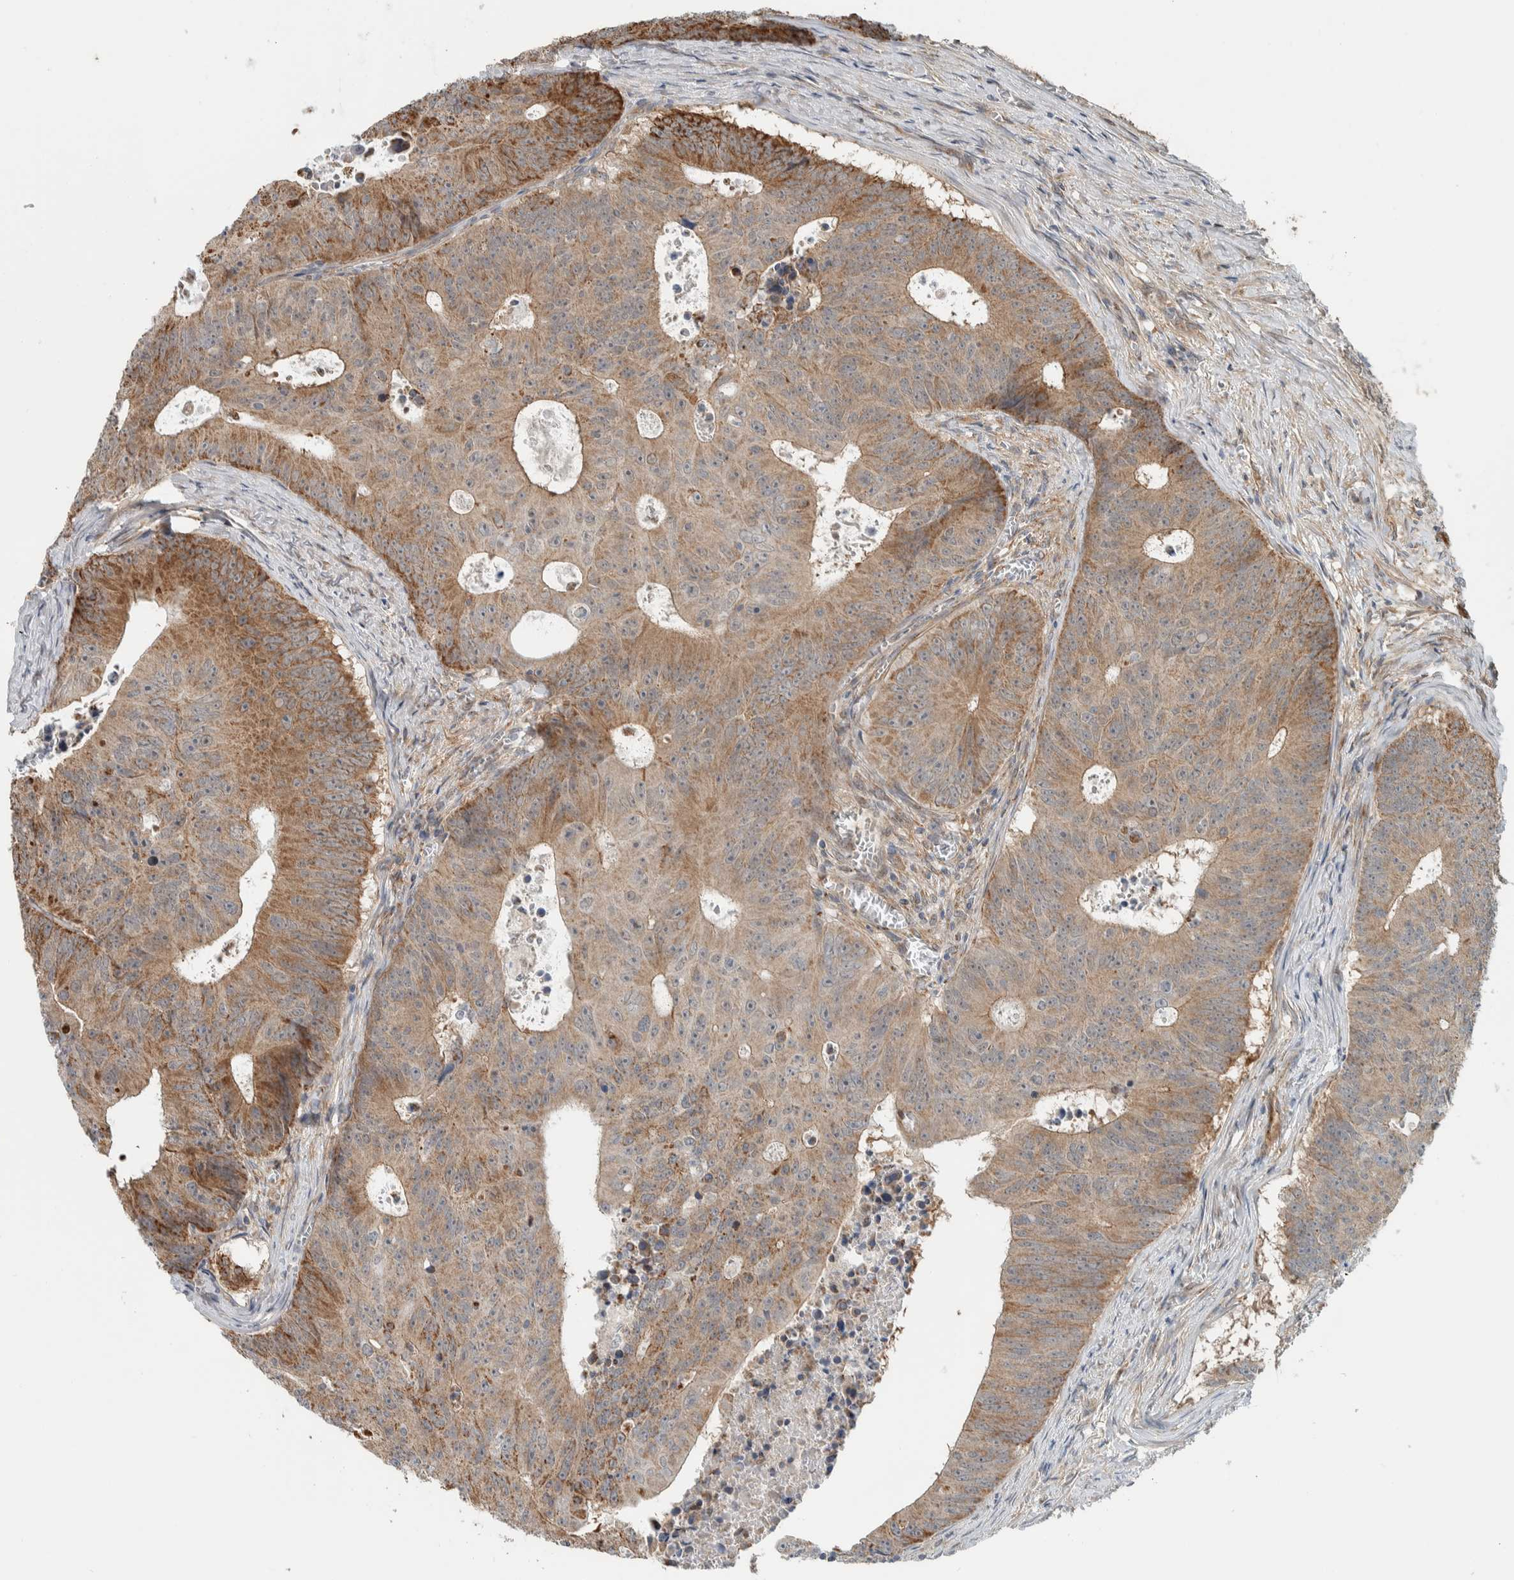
{"staining": {"intensity": "moderate", "quantity": "25%-75%", "location": "cytoplasmic/membranous"}, "tissue": "colorectal cancer", "cell_type": "Tumor cells", "image_type": "cancer", "snomed": [{"axis": "morphology", "description": "Adenocarcinoma, NOS"}, {"axis": "topography", "description": "Colon"}], "caption": "Human adenocarcinoma (colorectal) stained for a protein (brown) displays moderate cytoplasmic/membranous positive positivity in about 25%-75% of tumor cells.", "gene": "RERE", "patient": {"sex": "male", "age": 87}}